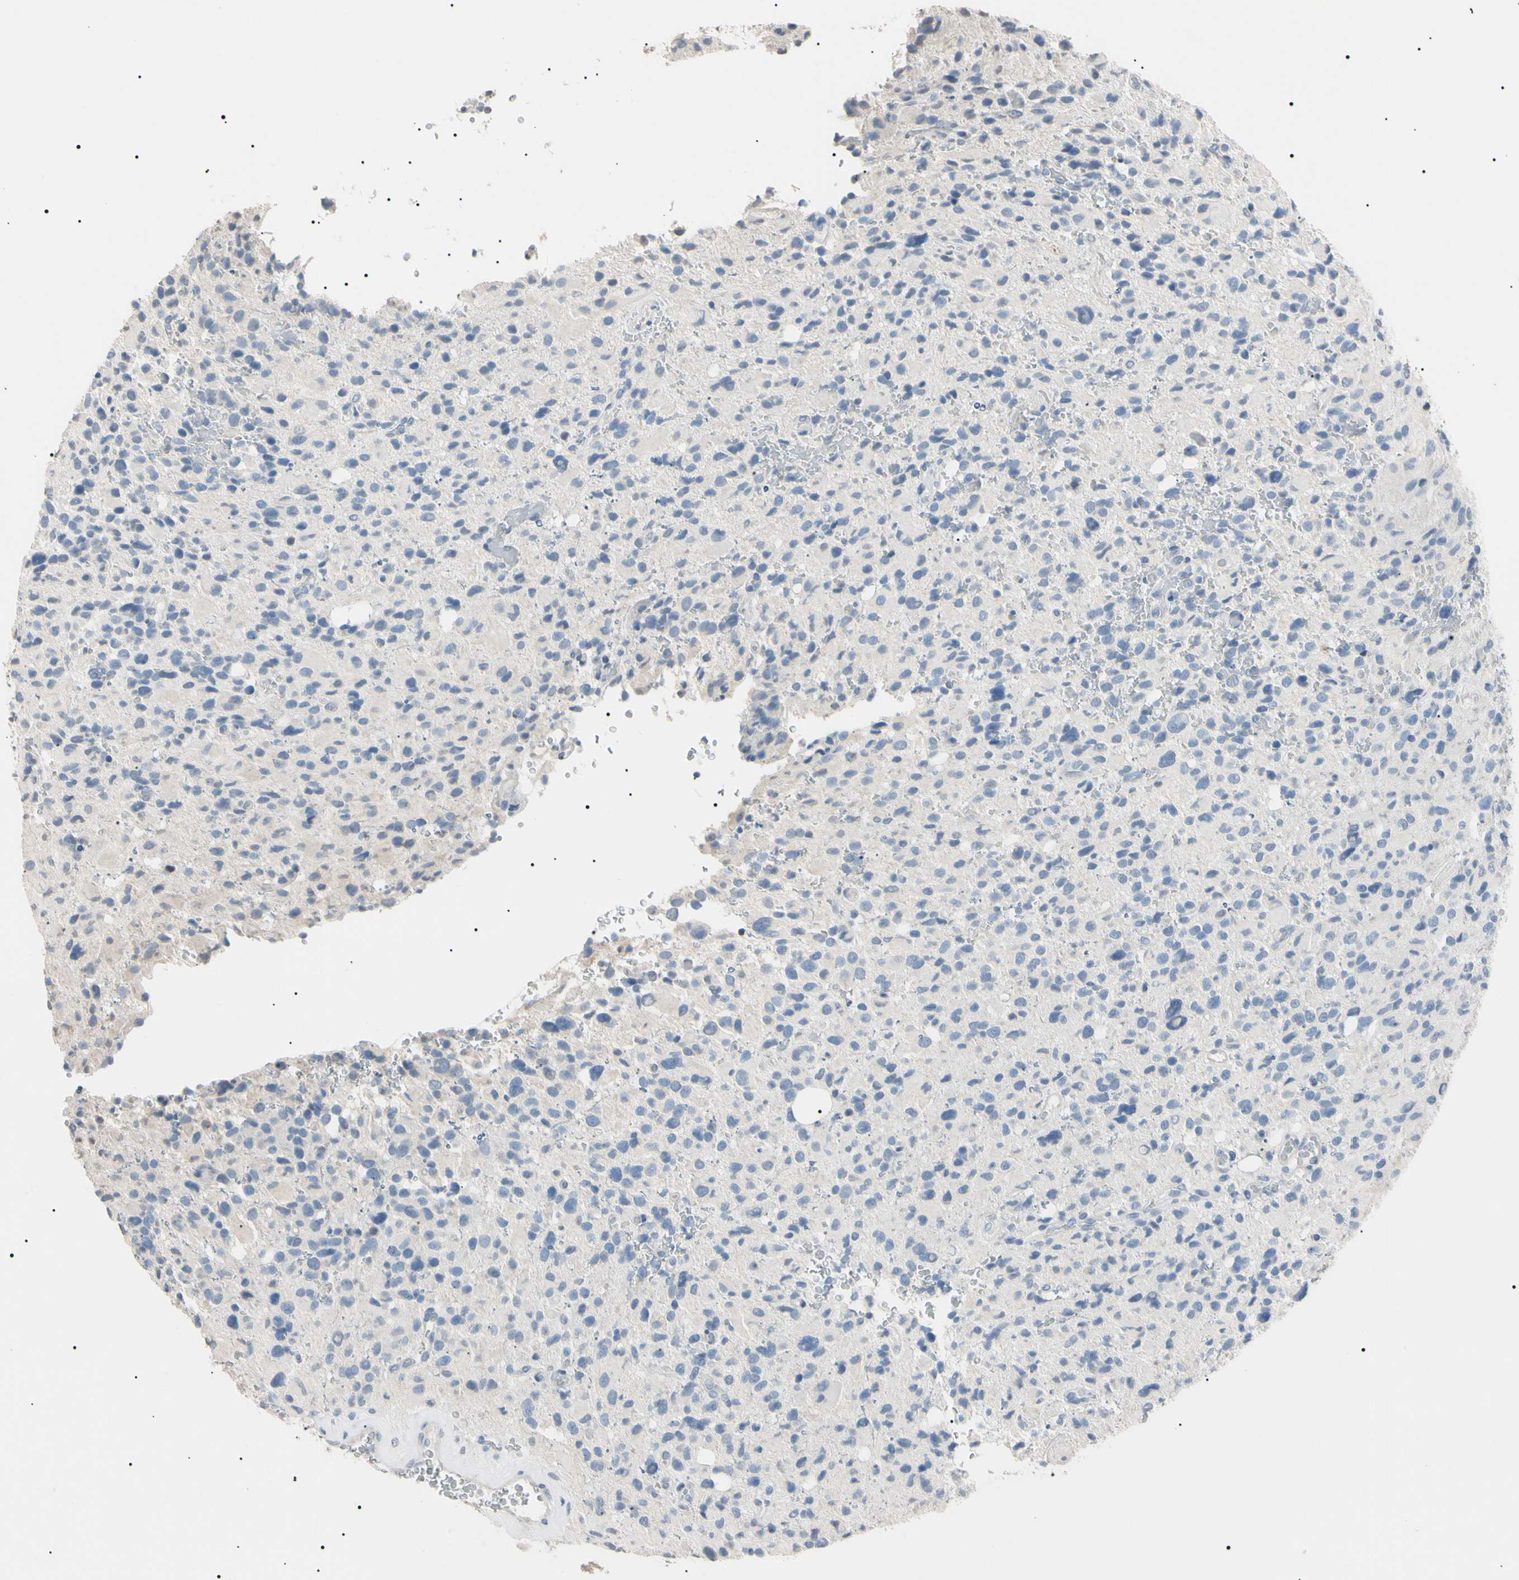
{"staining": {"intensity": "negative", "quantity": "none", "location": "none"}, "tissue": "glioma", "cell_type": "Tumor cells", "image_type": "cancer", "snomed": [{"axis": "morphology", "description": "Glioma, malignant, High grade"}, {"axis": "topography", "description": "Brain"}], "caption": "The IHC histopathology image has no significant expression in tumor cells of high-grade glioma (malignant) tissue.", "gene": "CGB3", "patient": {"sex": "male", "age": 48}}